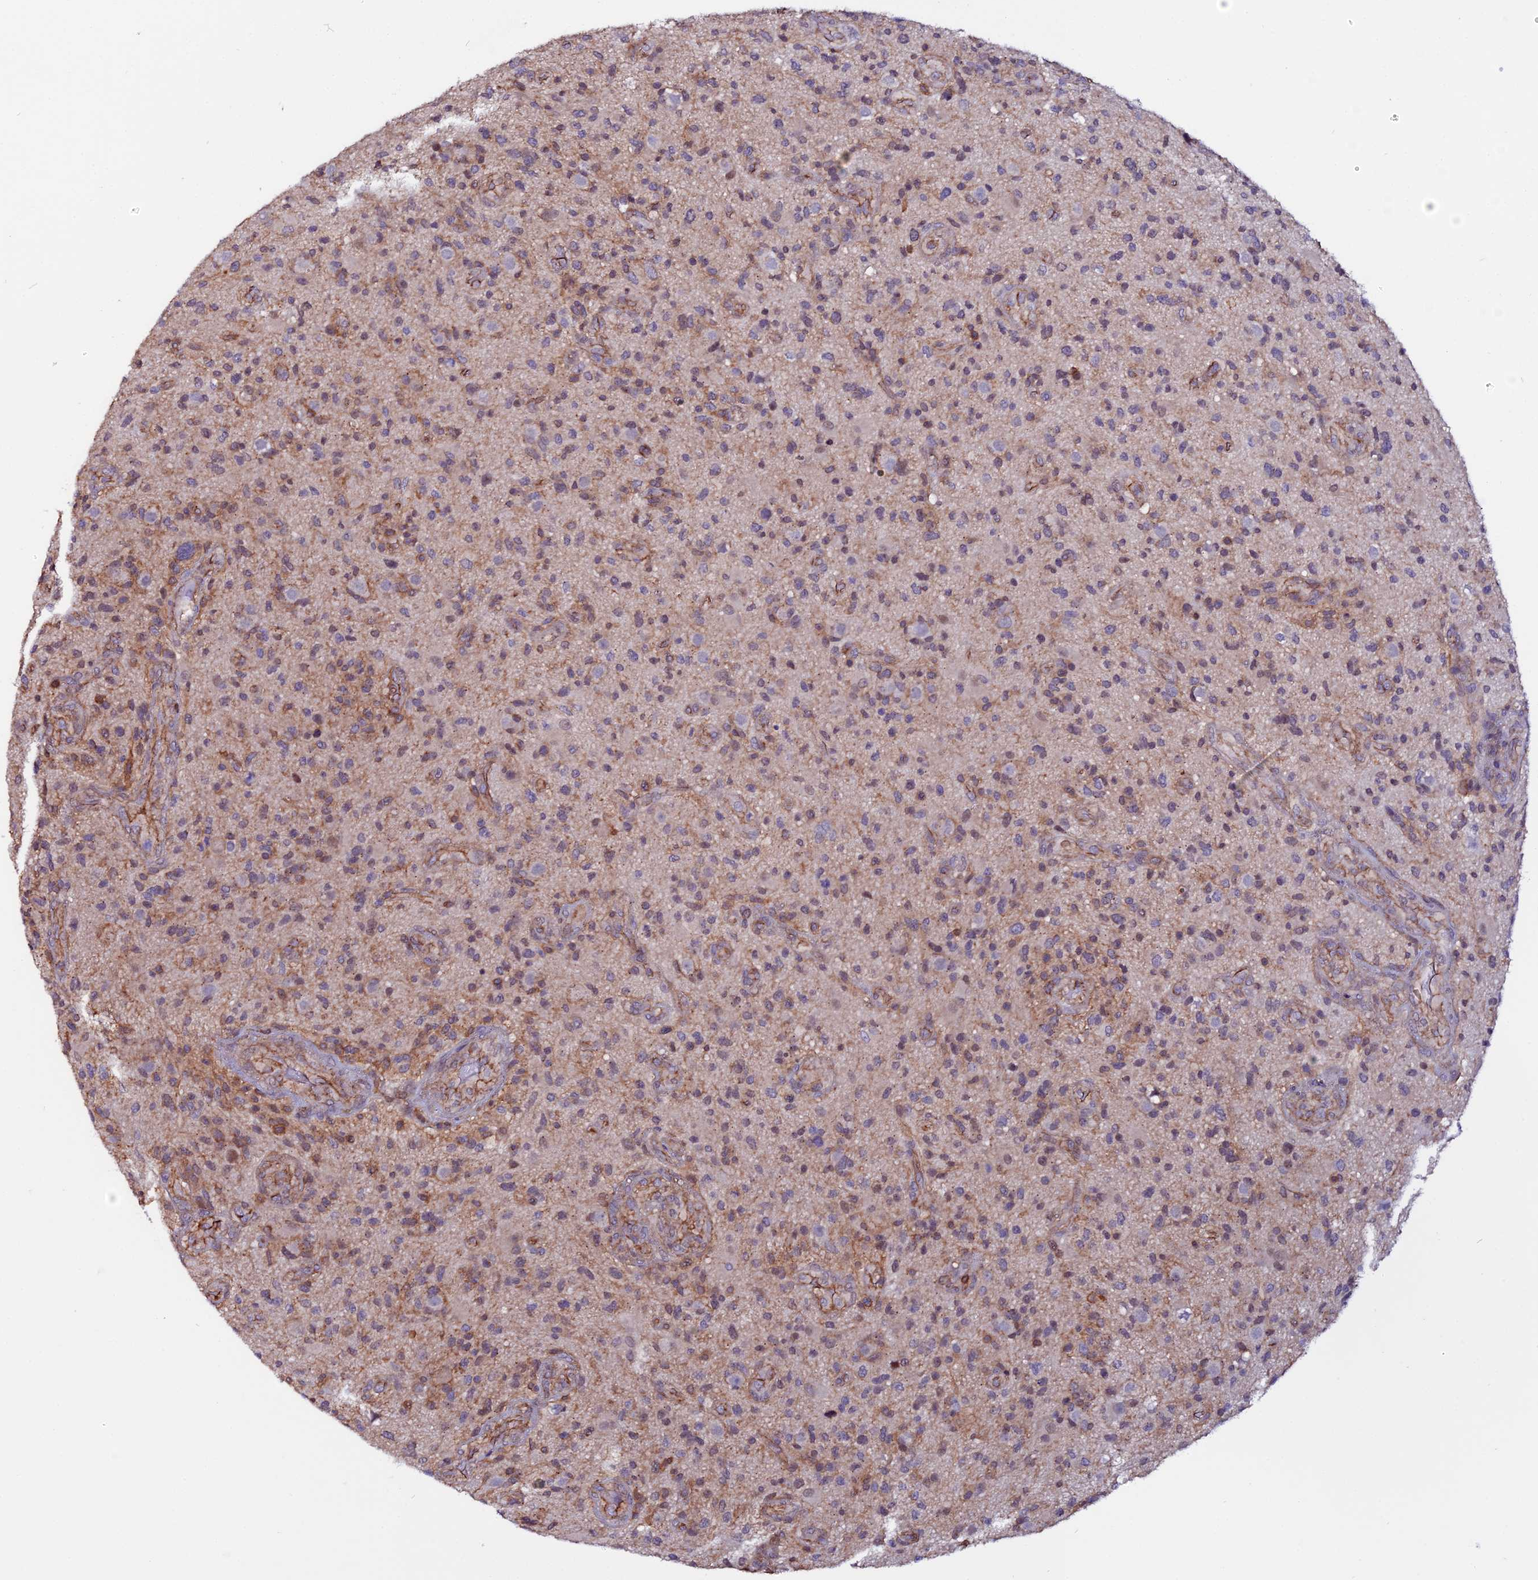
{"staining": {"intensity": "moderate", "quantity": "<25%", "location": "cytoplasmic/membranous"}, "tissue": "glioma", "cell_type": "Tumor cells", "image_type": "cancer", "snomed": [{"axis": "morphology", "description": "Glioma, malignant, High grade"}, {"axis": "topography", "description": "Brain"}], "caption": "Protein expression analysis of human glioma reveals moderate cytoplasmic/membranous staining in about <25% of tumor cells.", "gene": "USP17L15", "patient": {"sex": "male", "age": 47}}